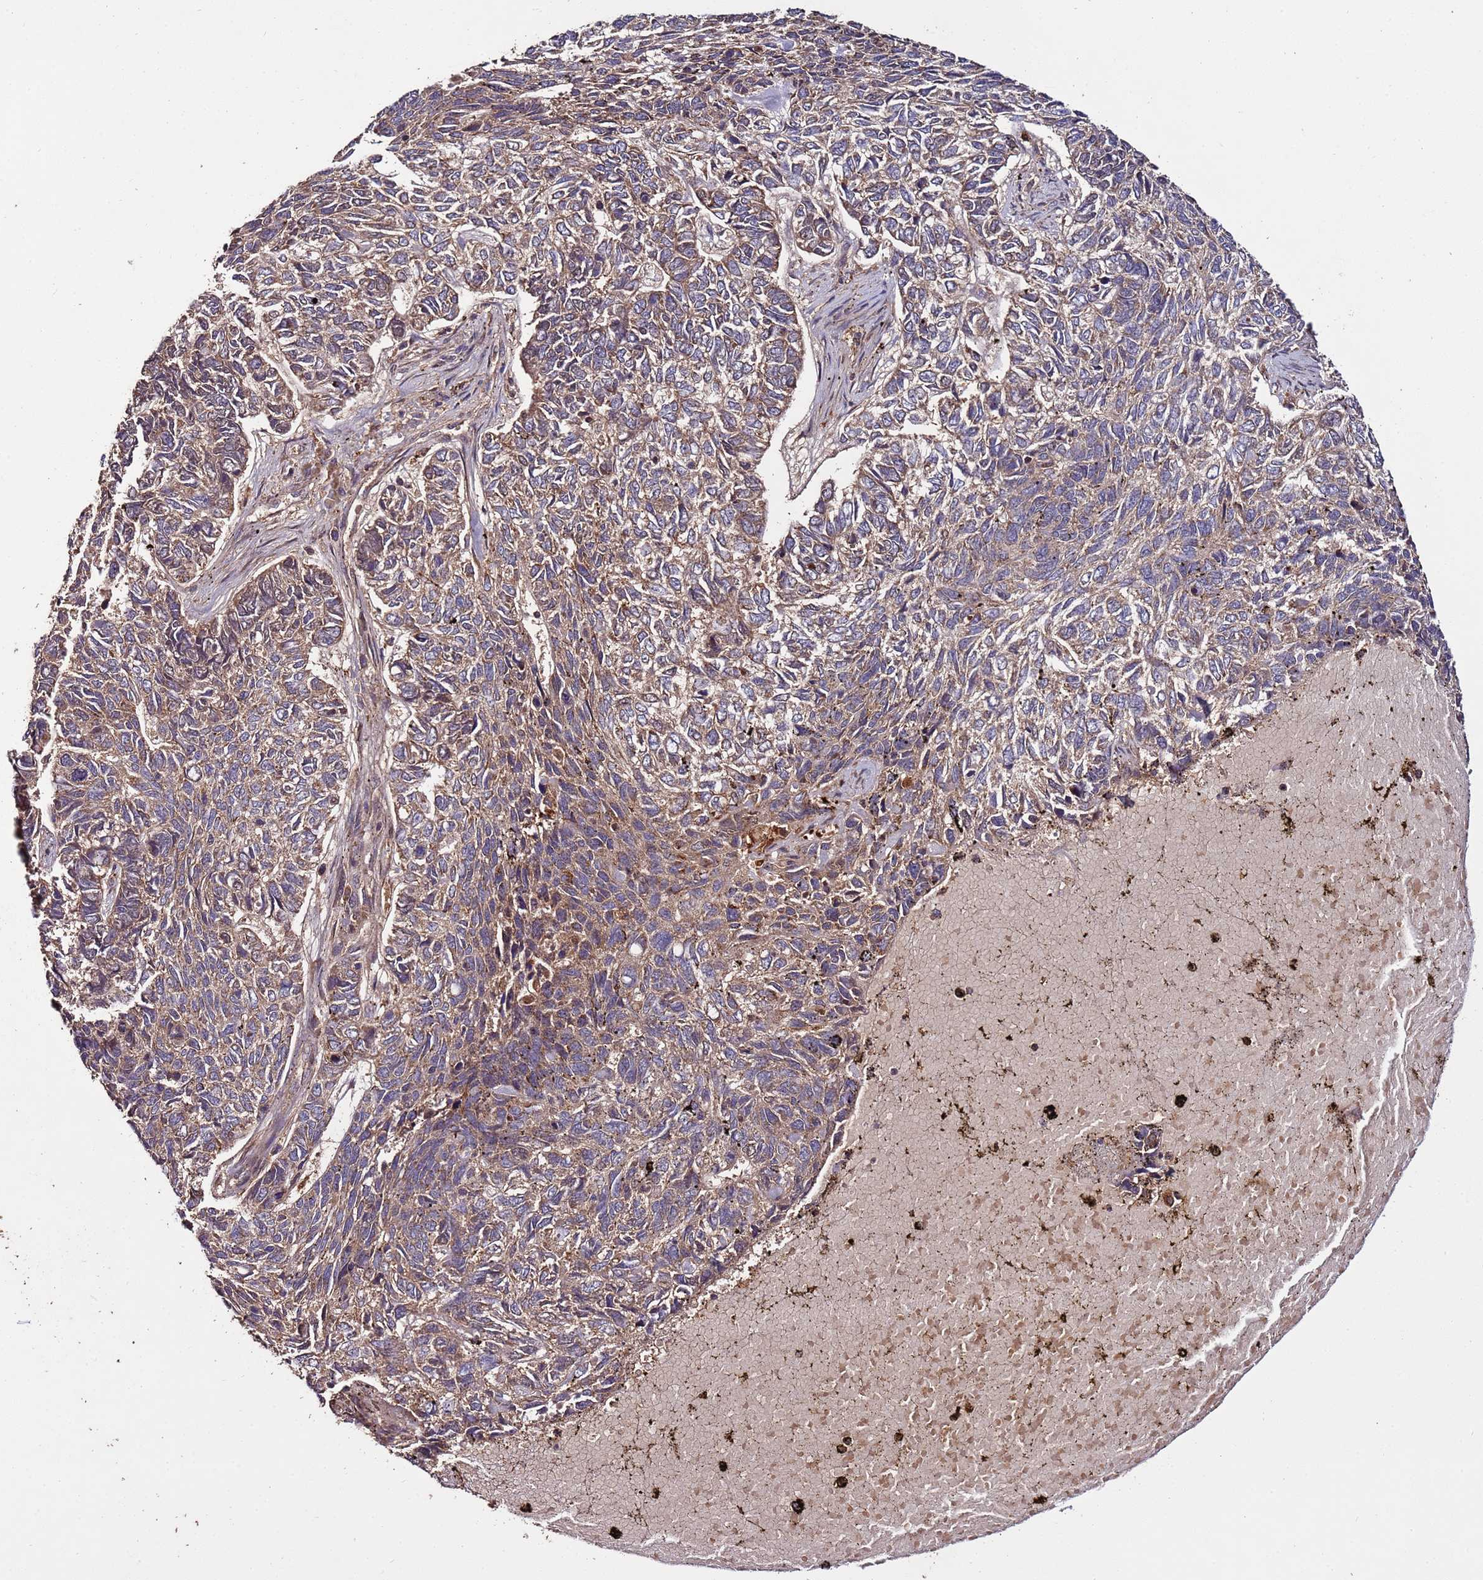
{"staining": {"intensity": "weak", "quantity": ">75%", "location": "cytoplasmic/membranous"}, "tissue": "skin cancer", "cell_type": "Tumor cells", "image_type": "cancer", "snomed": [{"axis": "morphology", "description": "Basal cell carcinoma"}, {"axis": "topography", "description": "Skin"}], "caption": "Immunohistochemical staining of human skin cancer (basal cell carcinoma) reveals low levels of weak cytoplasmic/membranous staining in approximately >75% of tumor cells.", "gene": "RPS15A", "patient": {"sex": "female", "age": 65}}